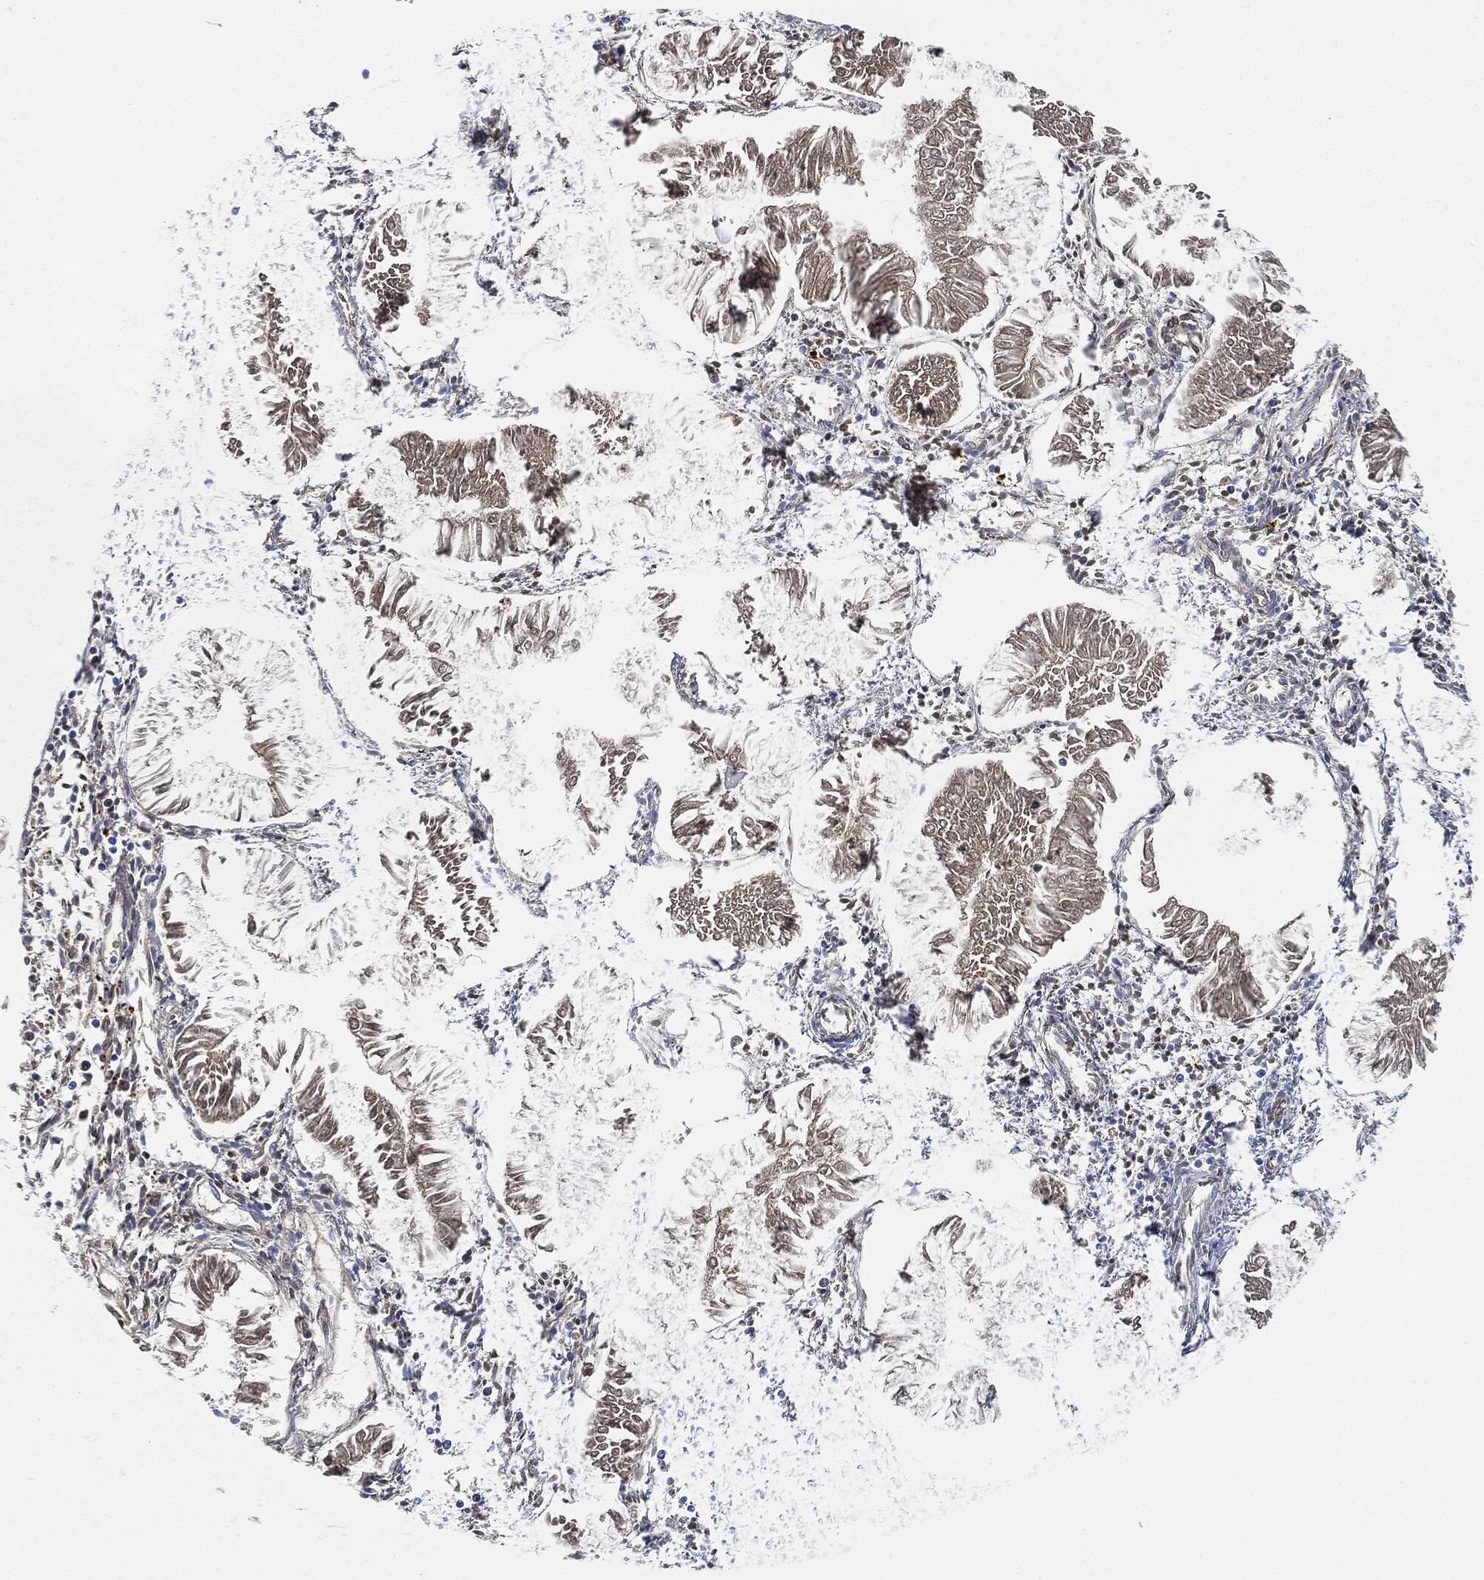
{"staining": {"intensity": "weak", "quantity": ">75%", "location": "cytoplasmic/membranous"}, "tissue": "endometrial cancer", "cell_type": "Tumor cells", "image_type": "cancer", "snomed": [{"axis": "morphology", "description": "Adenocarcinoma, NOS"}, {"axis": "topography", "description": "Endometrium"}], "caption": "This is an image of IHC staining of endometrial cancer (adenocarcinoma), which shows weak expression in the cytoplasmic/membranous of tumor cells.", "gene": "IGLV6-57", "patient": {"sex": "female", "age": 53}}